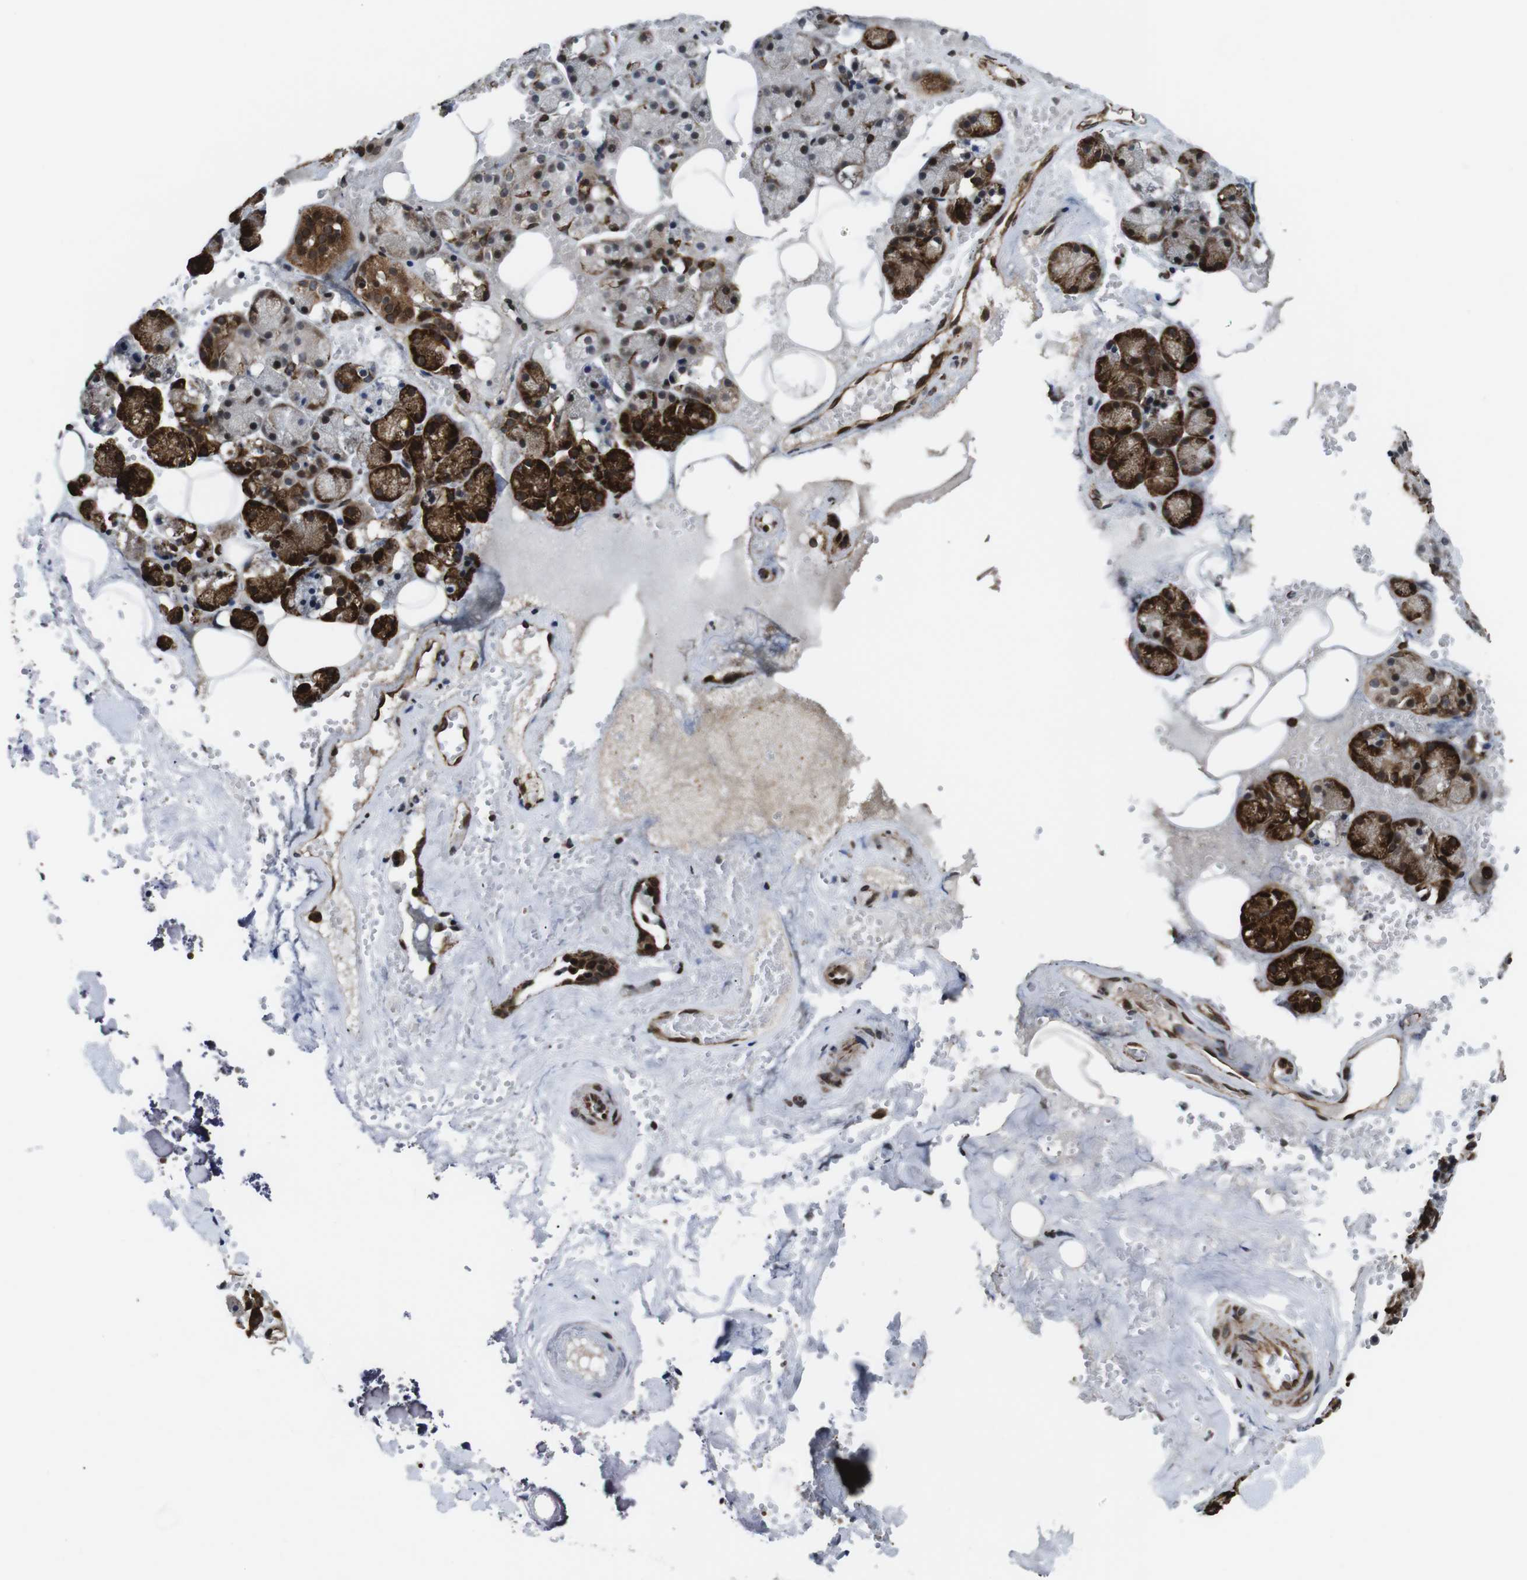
{"staining": {"intensity": "strong", "quantity": "<25%", "location": "cytoplasmic/membranous,nuclear"}, "tissue": "salivary gland", "cell_type": "Glandular cells", "image_type": "normal", "snomed": [{"axis": "morphology", "description": "Normal tissue, NOS"}, {"axis": "topography", "description": "Salivary gland"}], "caption": "Salivary gland stained with a protein marker exhibits strong staining in glandular cells.", "gene": "EIF4G1", "patient": {"sex": "male", "age": 62}}